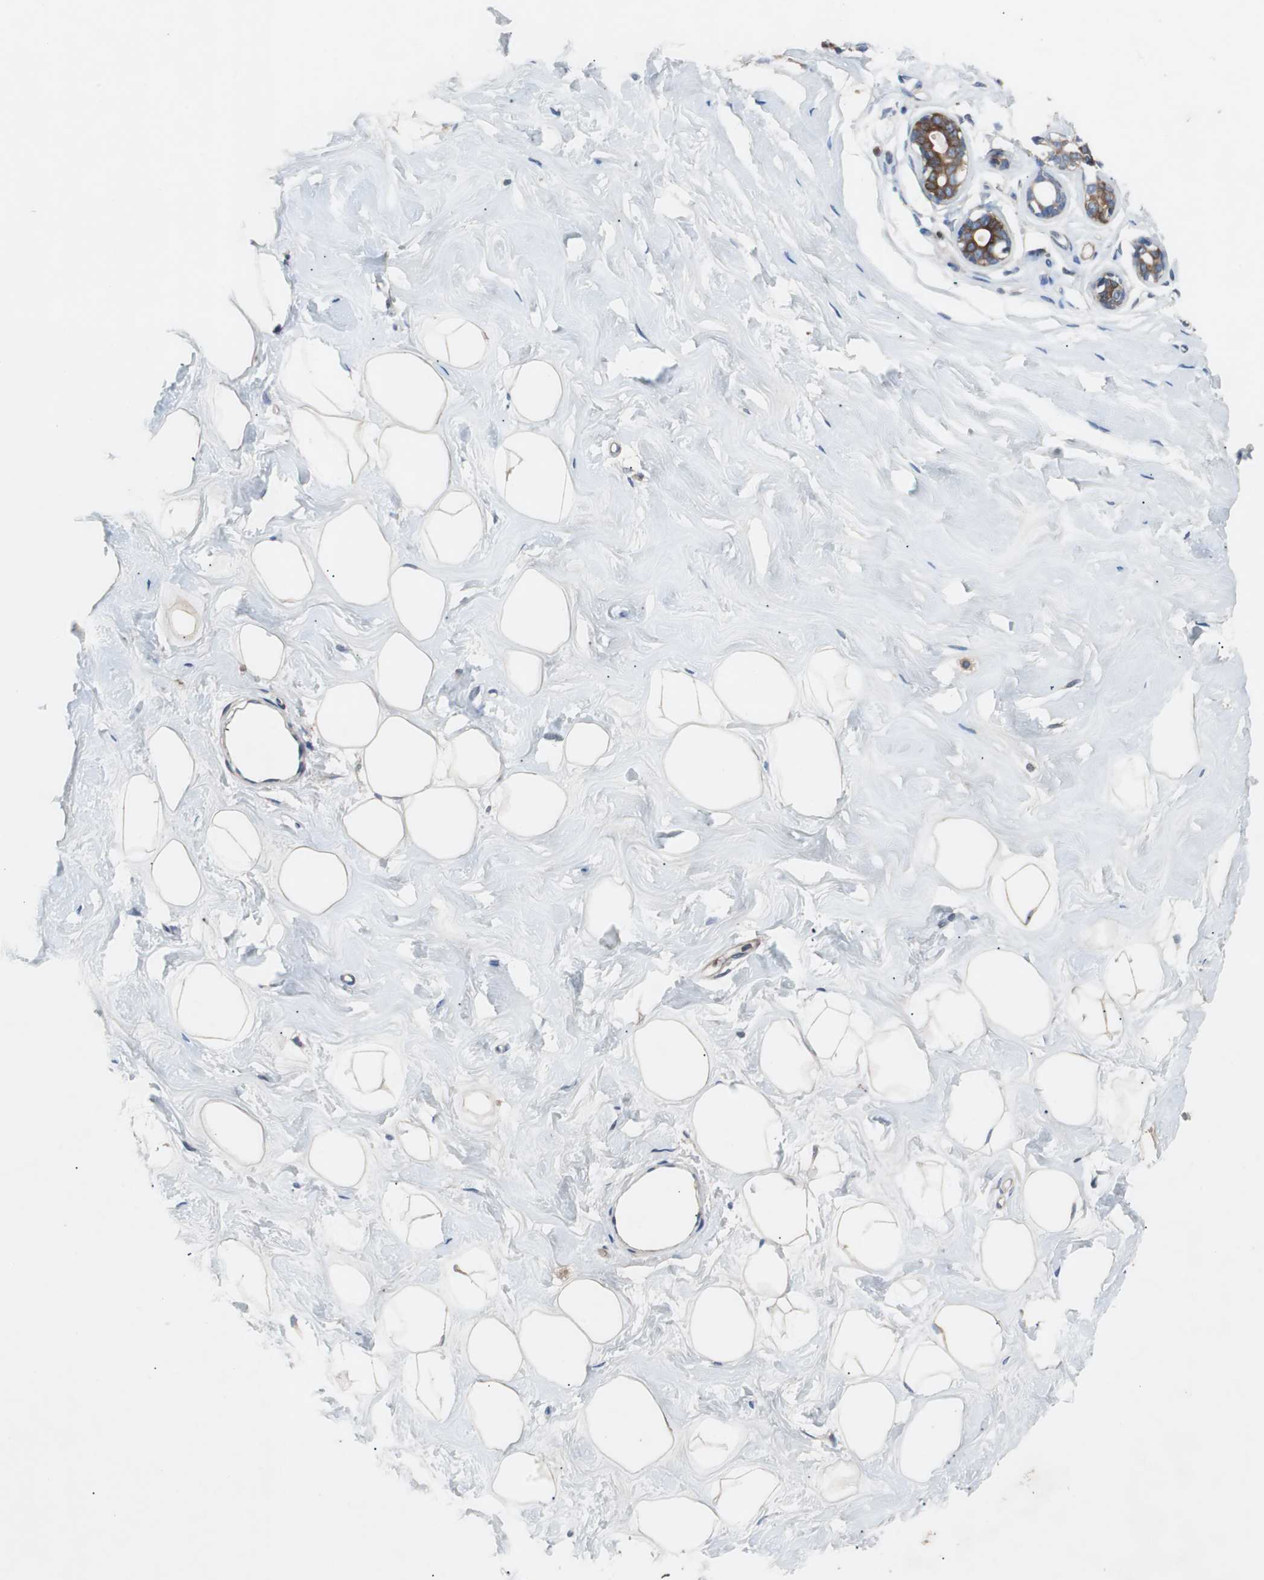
{"staining": {"intensity": "moderate", "quantity": ">75%", "location": "cytoplasmic/membranous"}, "tissue": "breast", "cell_type": "Adipocytes", "image_type": "normal", "snomed": [{"axis": "morphology", "description": "Normal tissue, NOS"}, {"axis": "topography", "description": "Breast"}], "caption": "Immunohistochemical staining of unremarkable breast exhibits moderate cytoplasmic/membranous protein staining in about >75% of adipocytes.", "gene": "GYS1", "patient": {"sex": "female", "age": 23}}